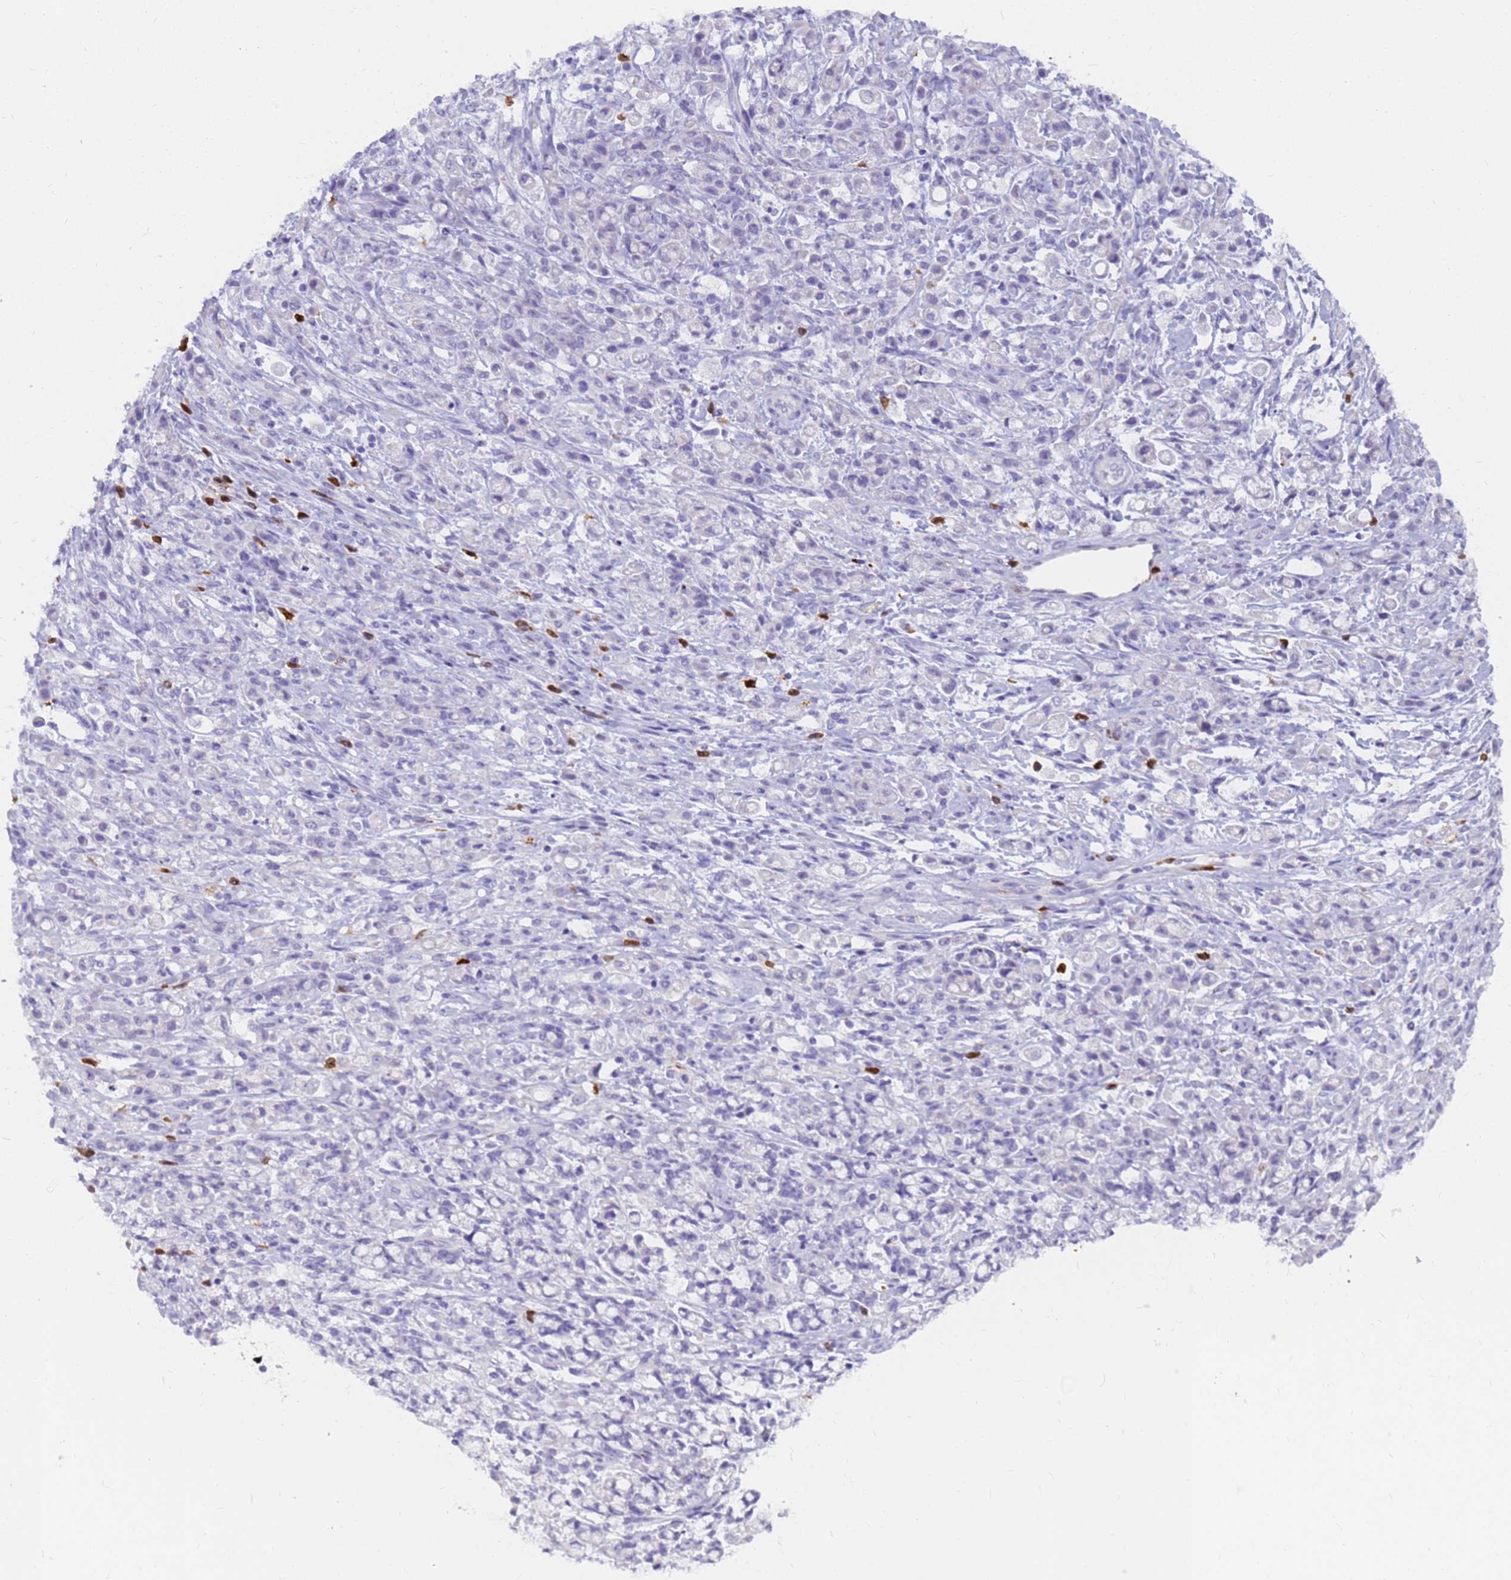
{"staining": {"intensity": "negative", "quantity": "none", "location": "none"}, "tissue": "stomach cancer", "cell_type": "Tumor cells", "image_type": "cancer", "snomed": [{"axis": "morphology", "description": "Adenocarcinoma, NOS"}, {"axis": "topography", "description": "Stomach"}], "caption": "An image of human stomach adenocarcinoma is negative for staining in tumor cells.", "gene": "RNASE2", "patient": {"sex": "female", "age": 60}}